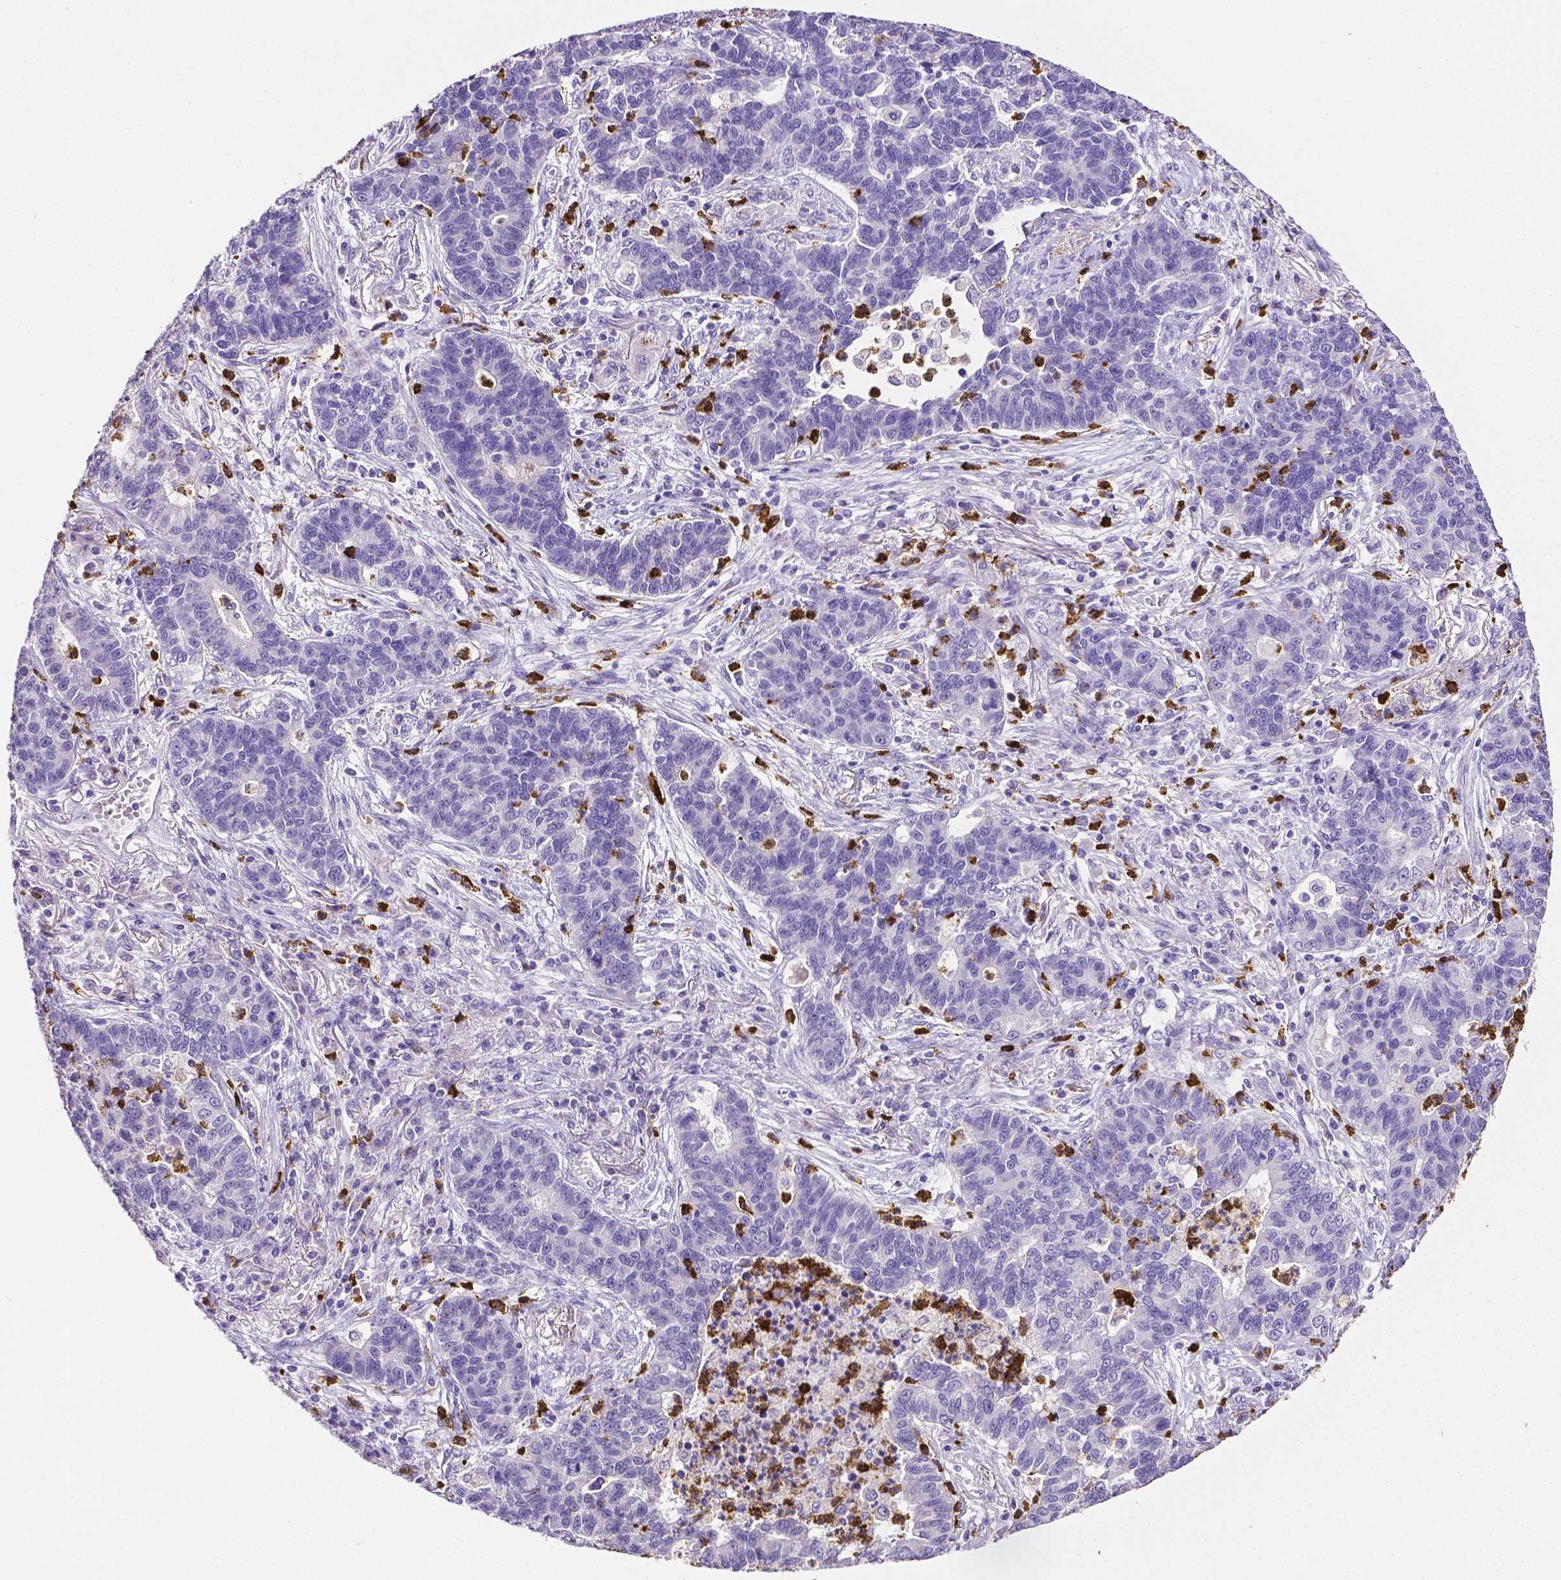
{"staining": {"intensity": "negative", "quantity": "none", "location": "none"}, "tissue": "lung cancer", "cell_type": "Tumor cells", "image_type": "cancer", "snomed": [{"axis": "morphology", "description": "Adenocarcinoma, NOS"}, {"axis": "topography", "description": "Lung"}], "caption": "Lung cancer was stained to show a protein in brown. There is no significant expression in tumor cells.", "gene": "MMP9", "patient": {"sex": "female", "age": 57}}